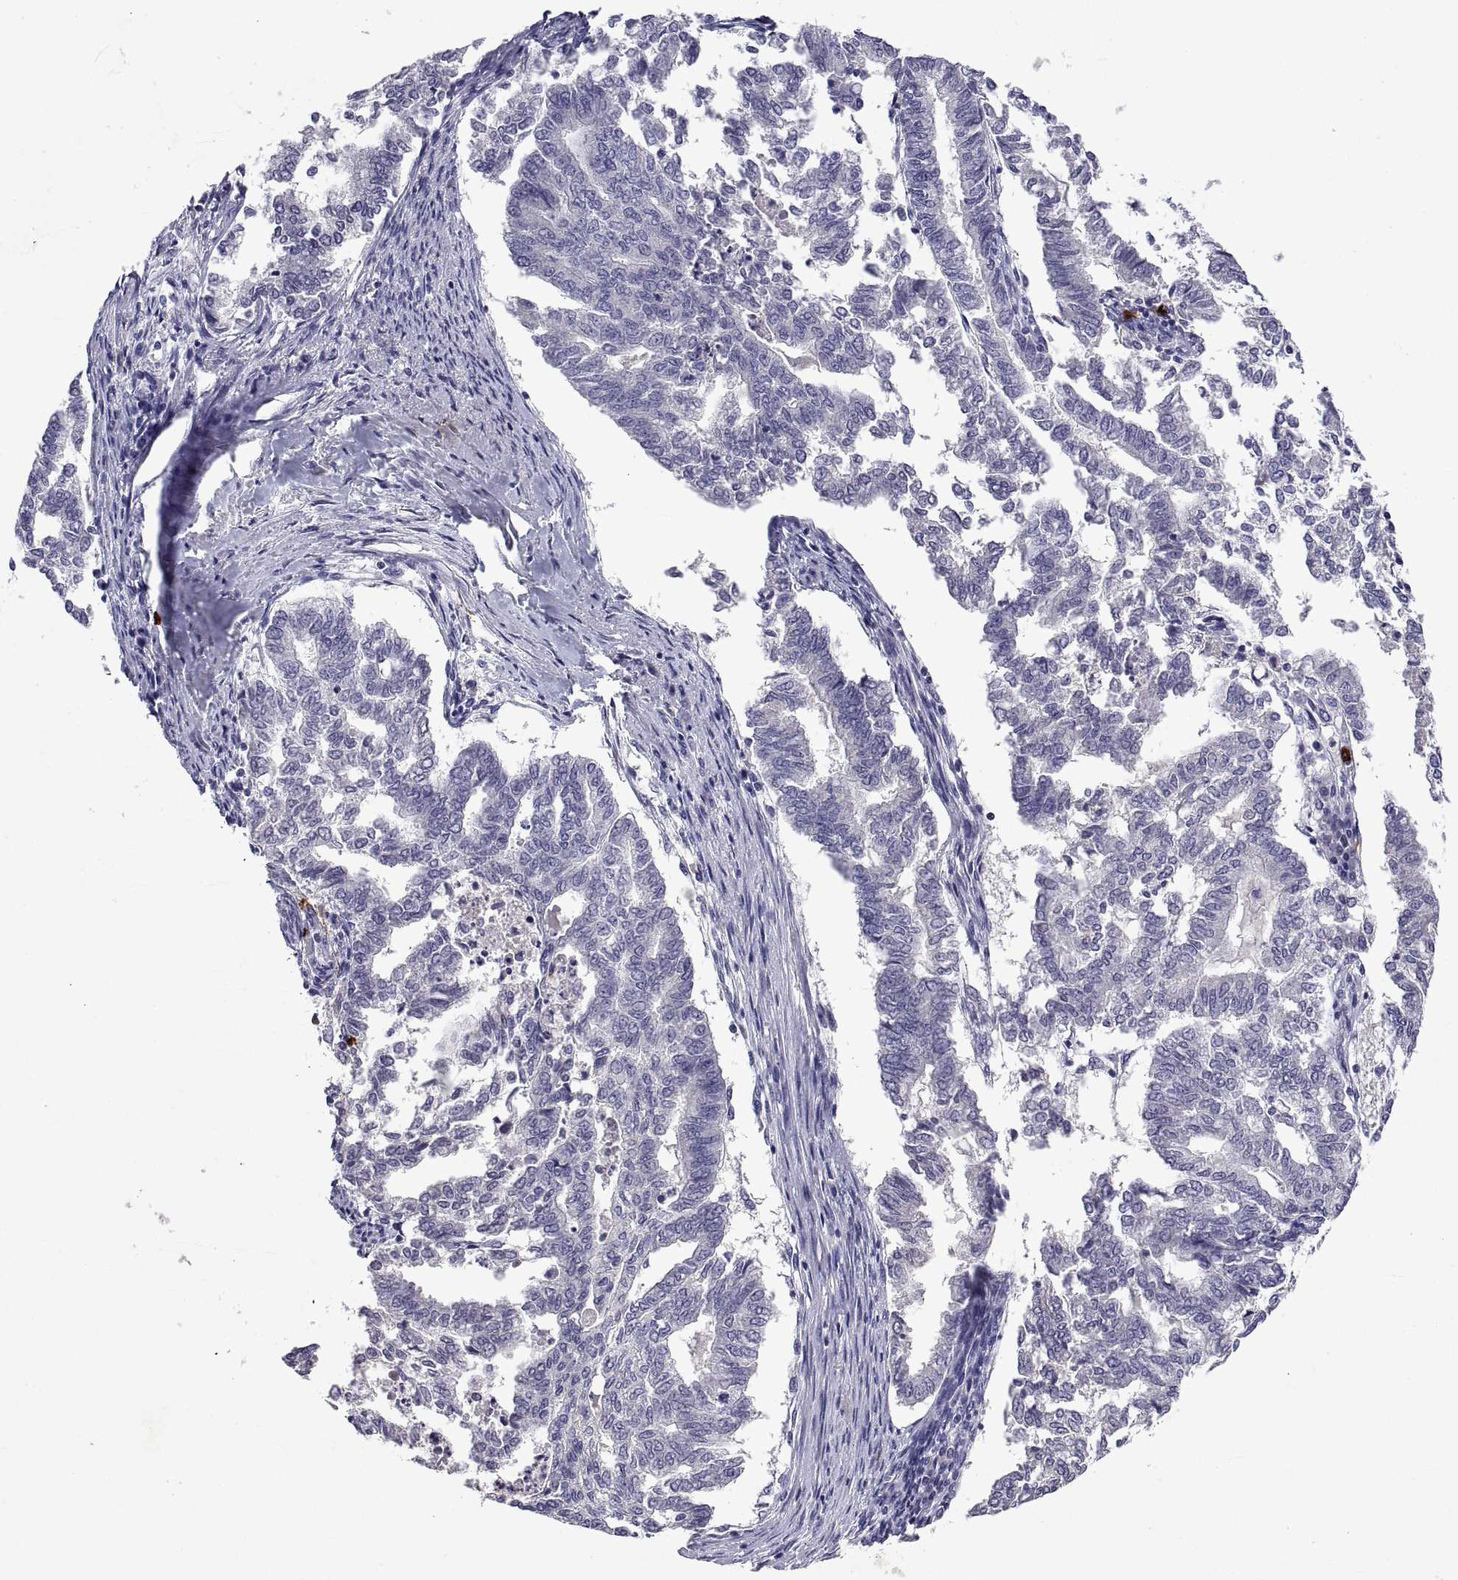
{"staining": {"intensity": "negative", "quantity": "none", "location": "none"}, "tissue": "endometrial cancer", "cell_type": "Tumor cells", "image_type": "cancer", "snomed": [{"axis": "morphology", "description": "Adenocarcinoma, NOS"}, {"axis": "topography", "description": "Endometrium"}], "caption": "Tumor cells are negative for brown protein staining in endometrial adenocarcinoma.", "gene": "MS4A1", "patient": {"sex": "female", "age": 79}}